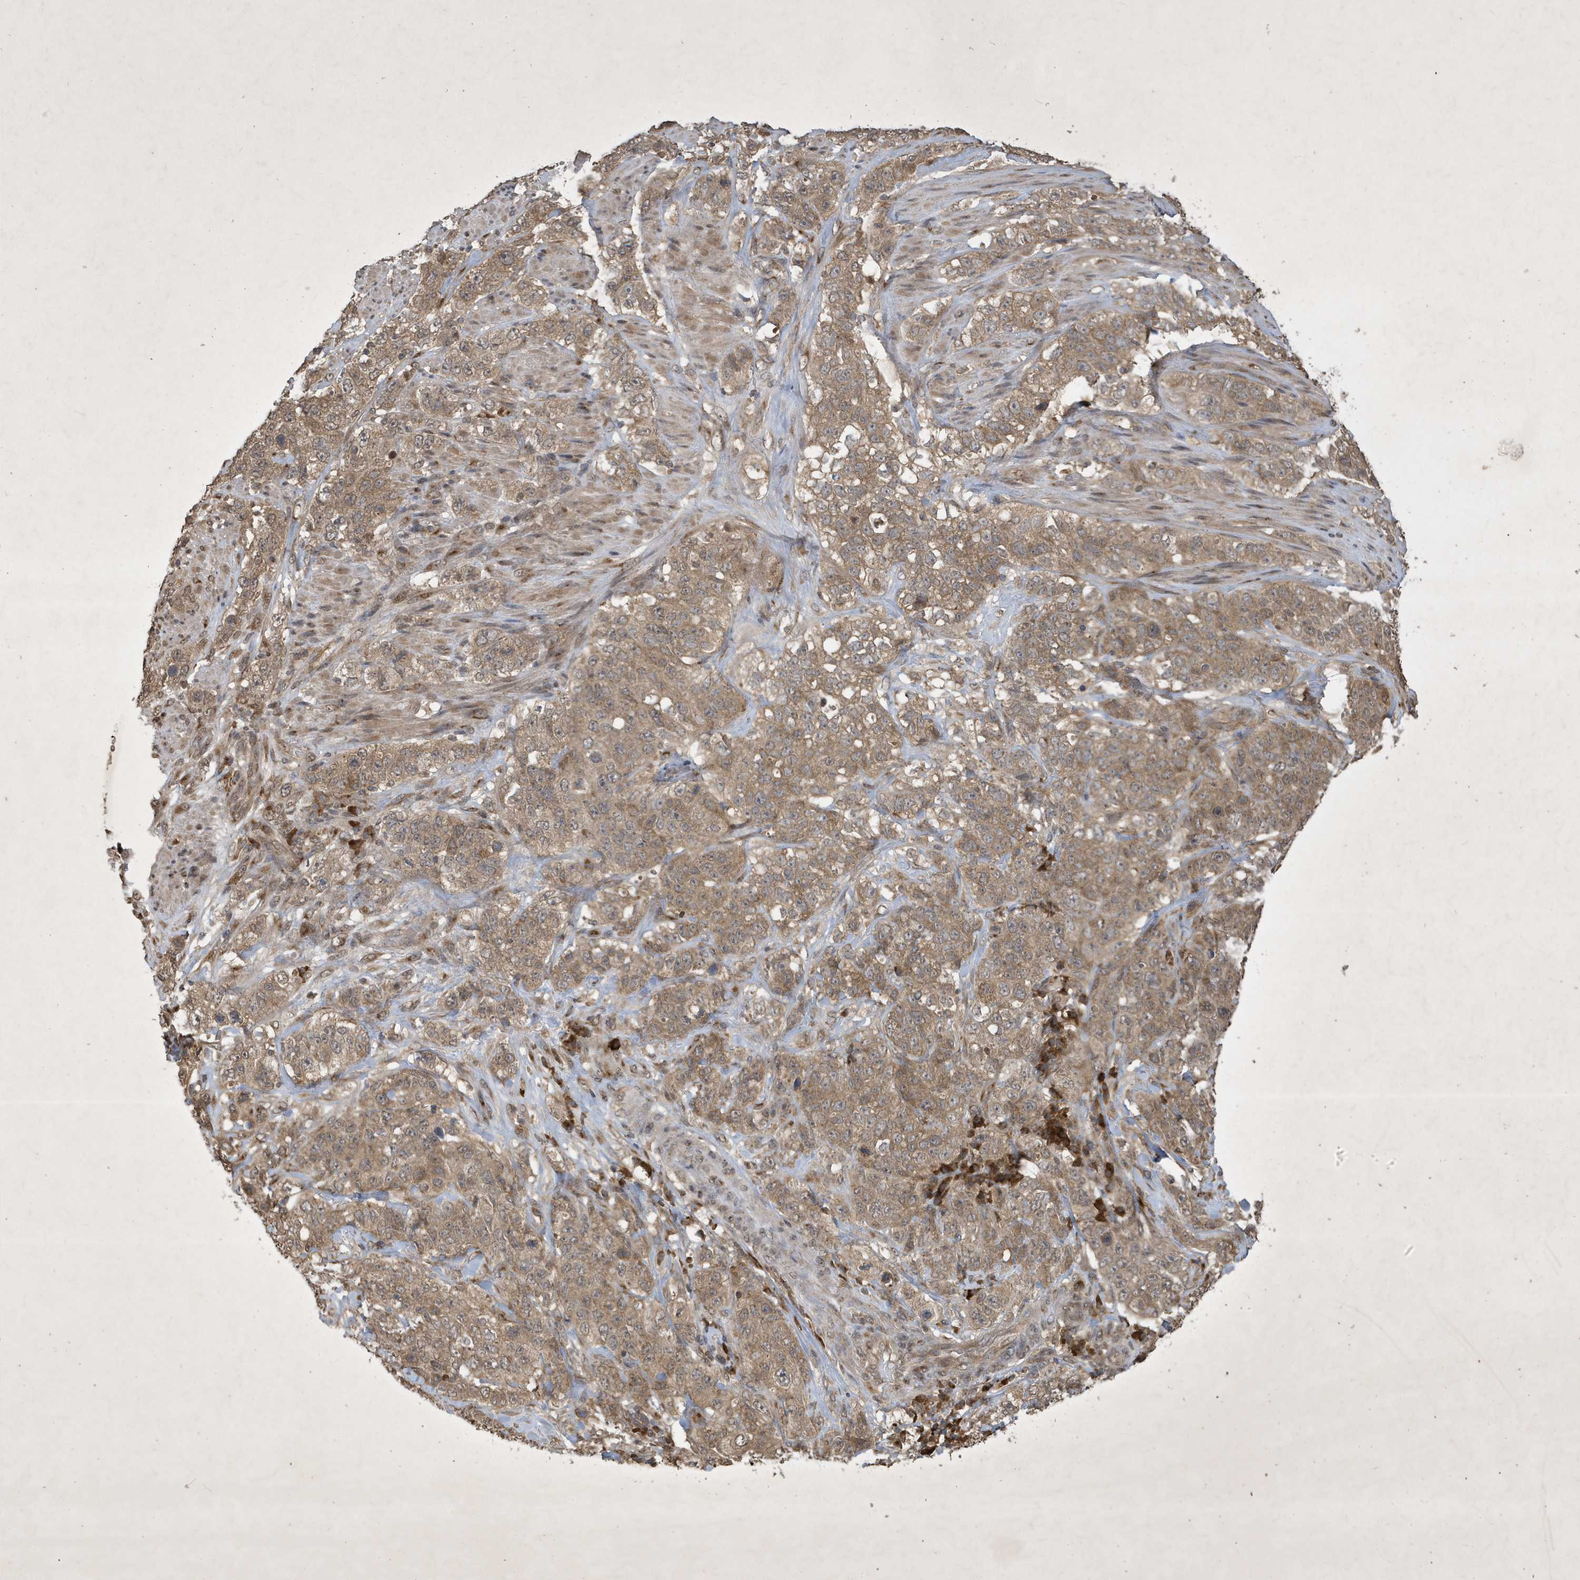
{"staining": {"intensity": "moderate", "quantity": ">75%", "location": "cytoplasmic/membranous"}, "tissue": "stomach cancer", "cell_type": "Tumor cells", "image_type": "cancer", "snomed": [{"axis": "morphology", "description": "Adenocarcinoma, NOS"}, {"axis": "topography", "description": "Stomach"}], "caption": "Brown immunohistochemical staining in human stomach cancer displays moderate cytoplasmic/membranous expression in approximately >75% of tumor cells.", "gene": "STX10", "patient": {"sex": "male", "age": 48}}